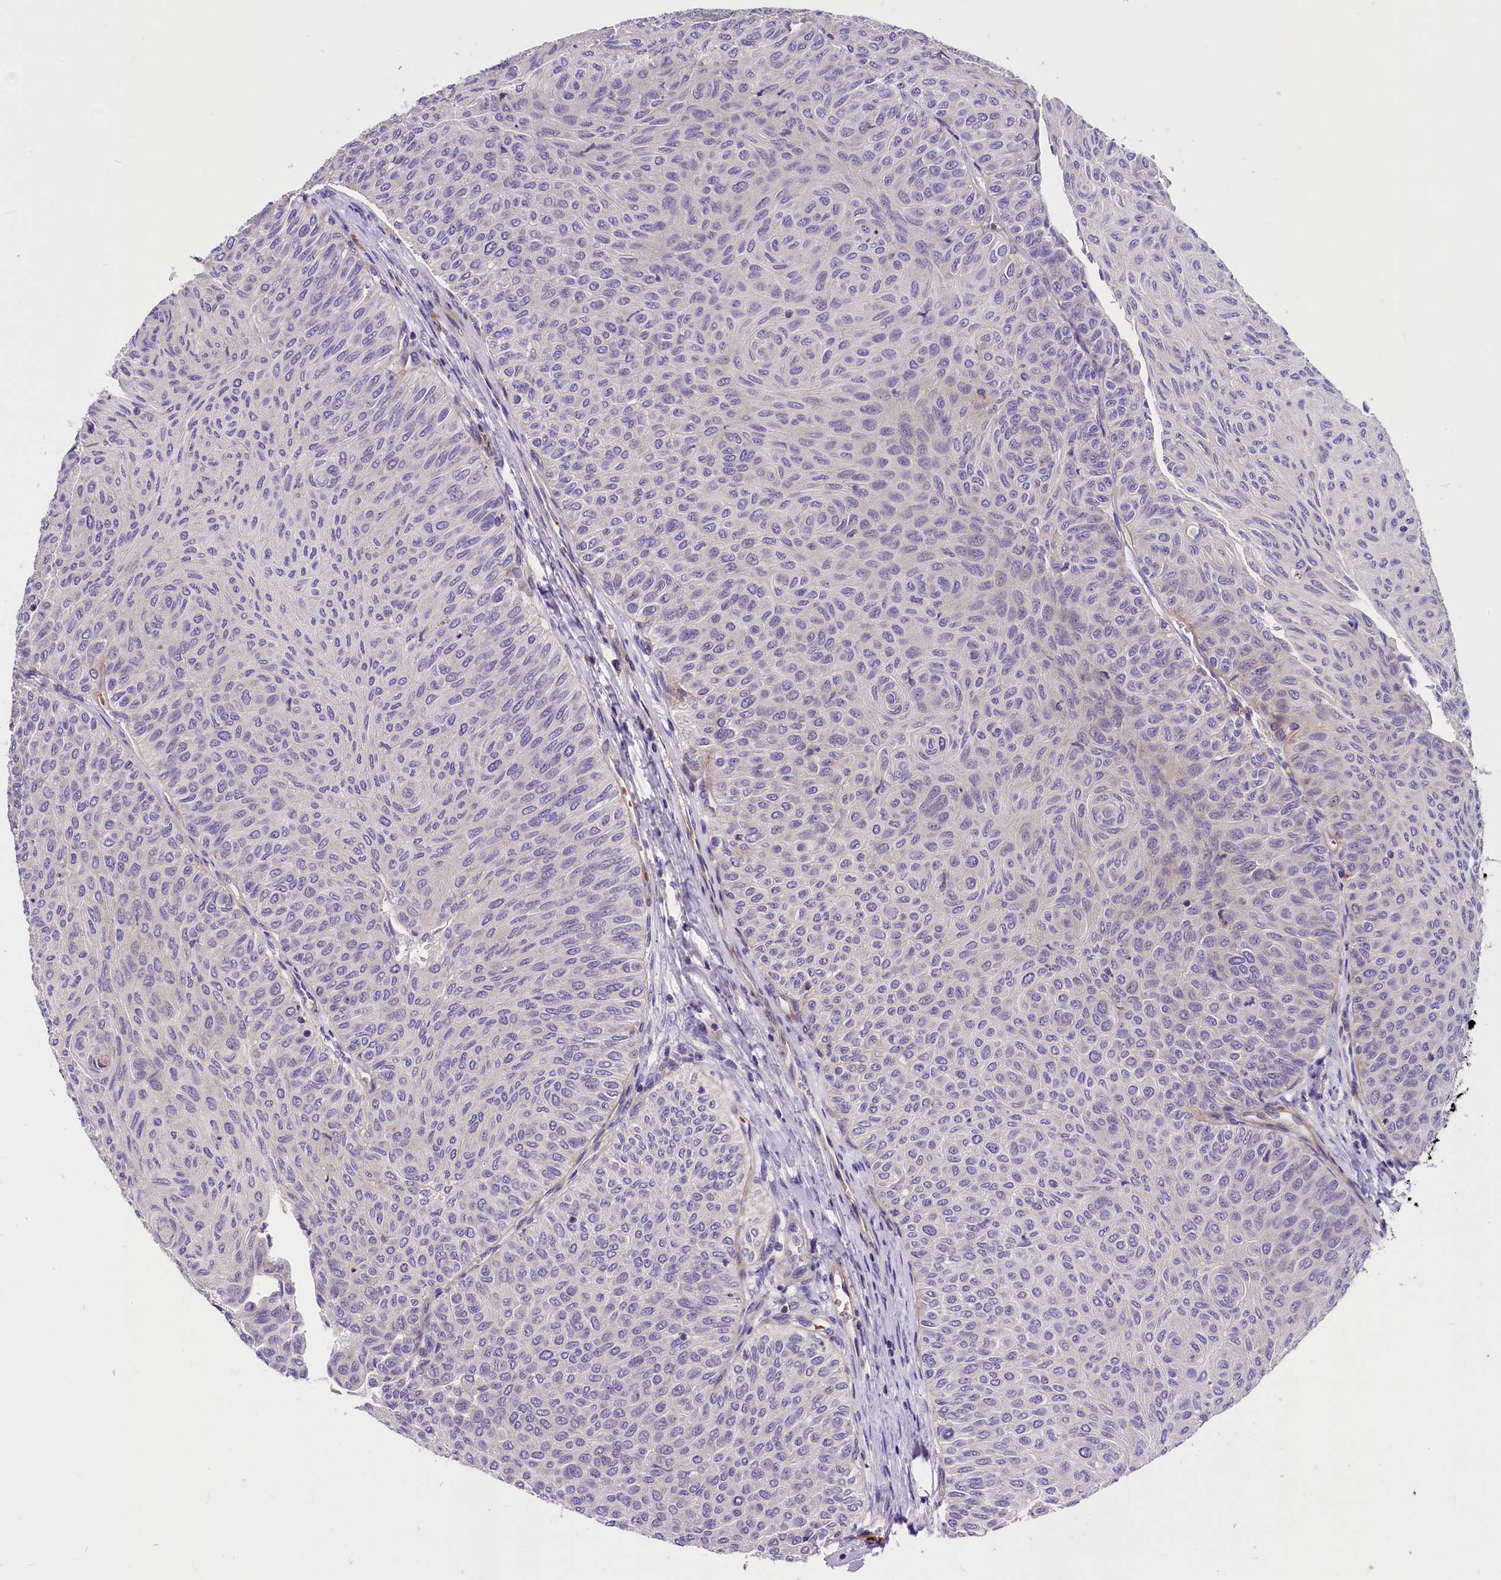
{"staining": {"intensity": "negative", "quantity": "none", "location": "none"}, "tissue": "urothelial cancer", "cell_type": "Tumor cells", "image_type": "cancer", "snomed": [{"axis": "morphology", "description": "Urothelial carcinoma, Low grade"}, {"axis": "topography", "description": "Urinary bladder"}], "caption": "Human urothelial carcinoma (low-grade) stained for a protein using immunohistochemistry demonstrates no staining in tumor cells.", "gene": "MED20", "patient": {"sex": "male", "age": 78}}